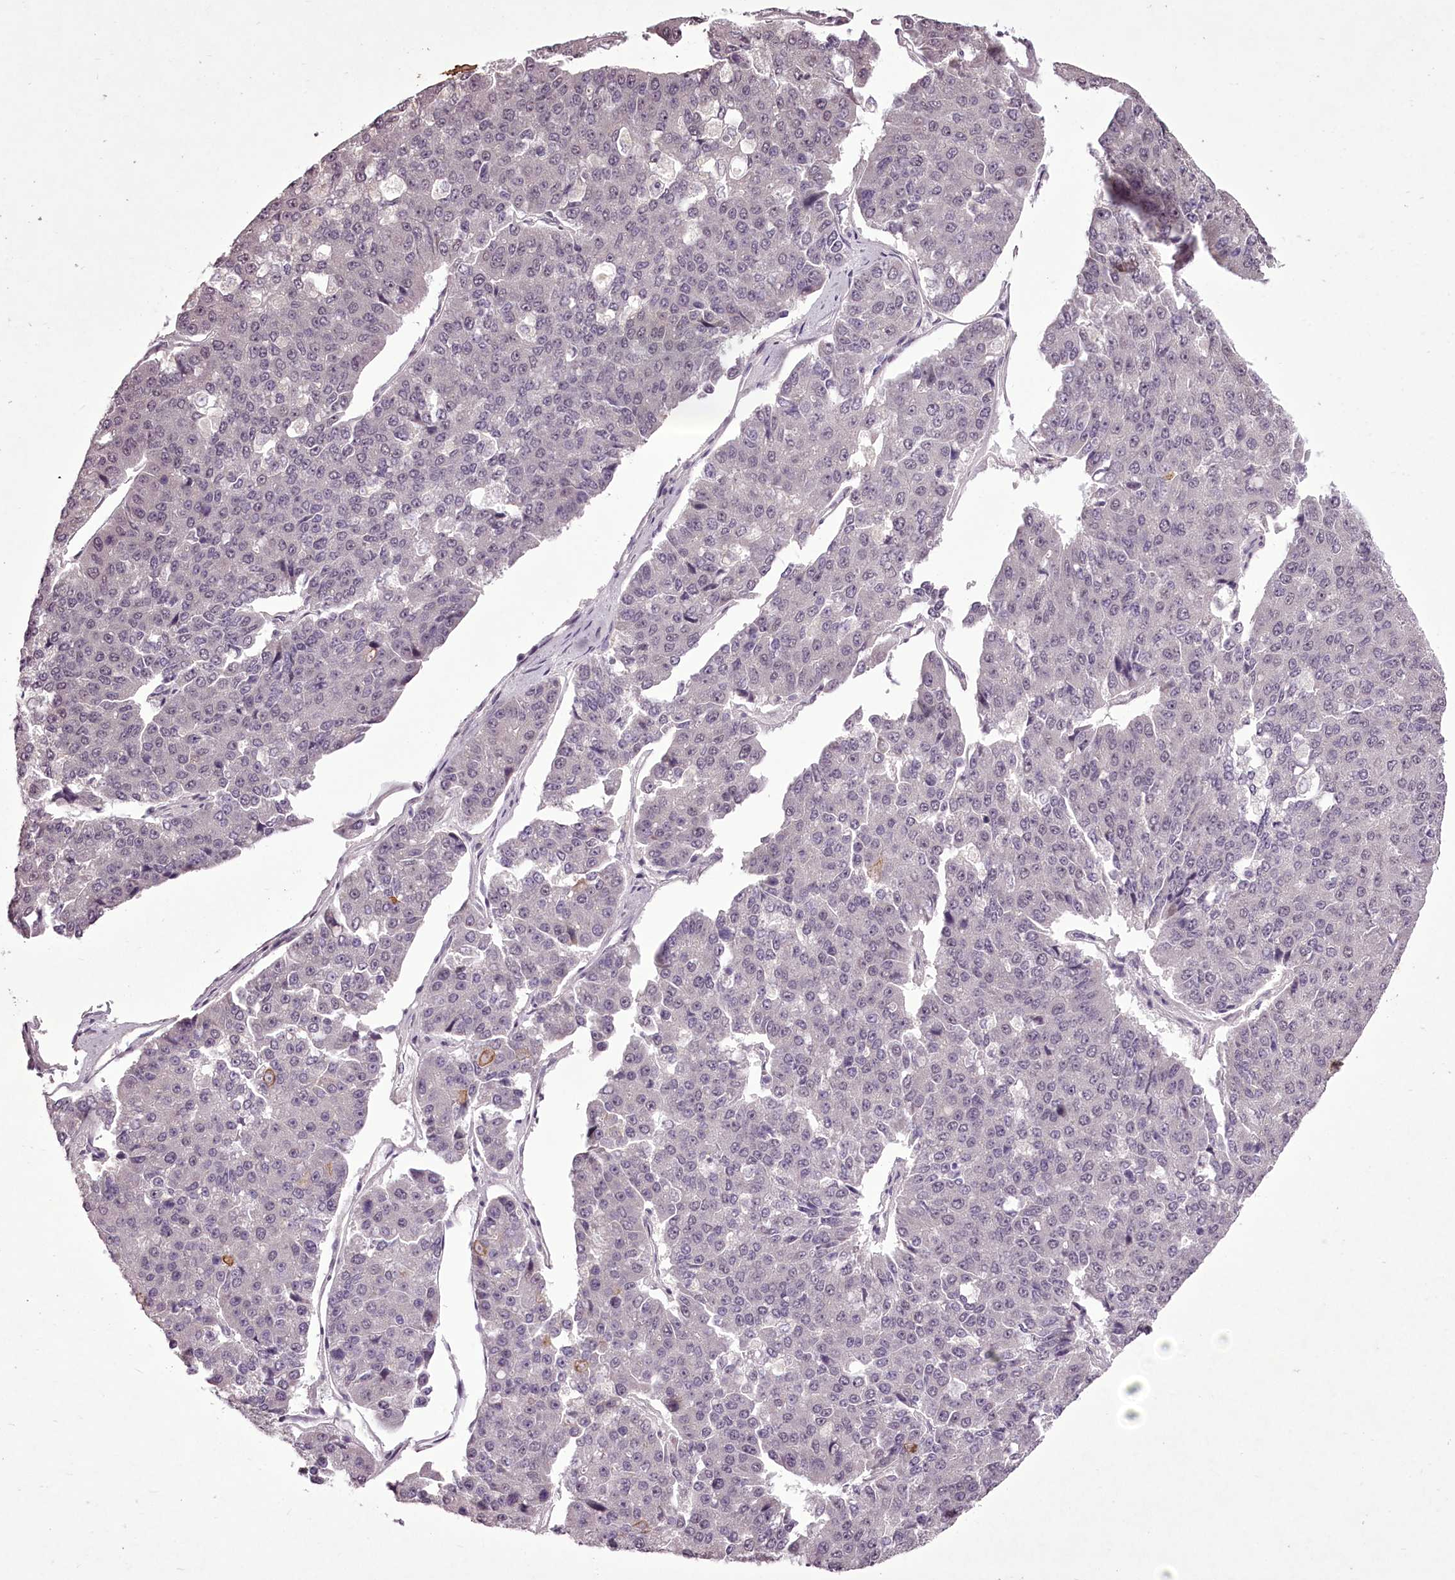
{"staining": {"intensity": "negative", "quantity": "none", "location": "none"}, "tissue": "pancreatic cancer", "cell_type": "Tumor cells", "image_type": "cancer", "snomed": [{"axis": "morphology", "description": "Adenocarcinoma, NOS"}, {"axis": "topography", "description": "Pancreas"}], "caption": "There is no significant expression in tumor cells of adenocarcinoma (pancreatic).", "gene": "C1orf56", "patient": {"sex": "male", "age": 50}}